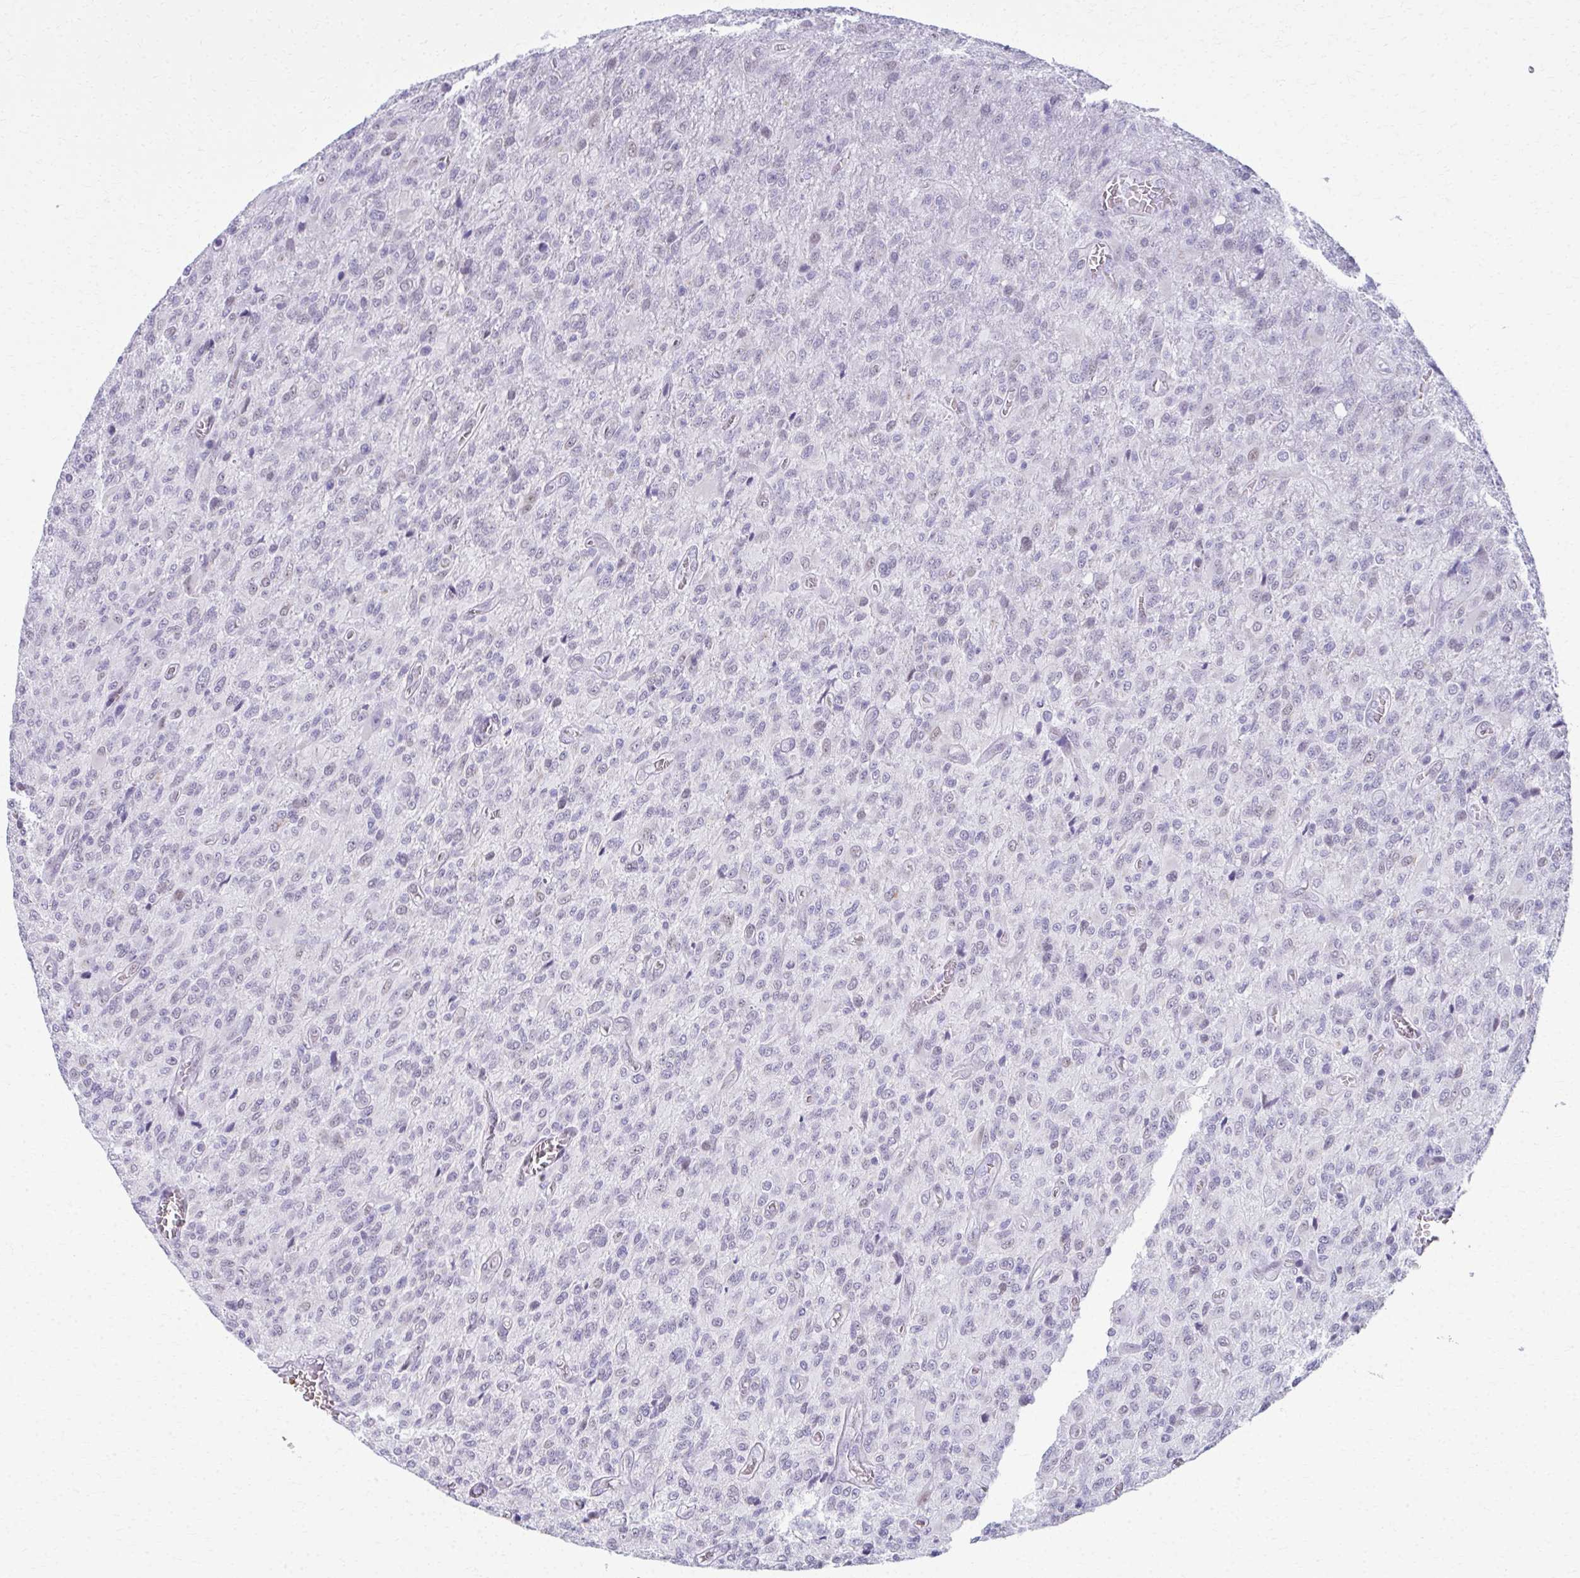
{"staining": {"intensity": "negative", "quantity": "none", "location": "none"}, "tissue": "glioma", "cell_type": "Tumor cells", "image_type": "cancer", "snomed": [{"axis": "morphology", "description": "Glioma, malignant, High grade"}, {"axis": "topography", "description": "Brain"}], "caption": "Immunohistochemical staining of malignant glioma (high-grade) demonstrates no significant staining in tumor cells.", "gene": "SCLY", "patient": {"sex": "male", "age": 61}}